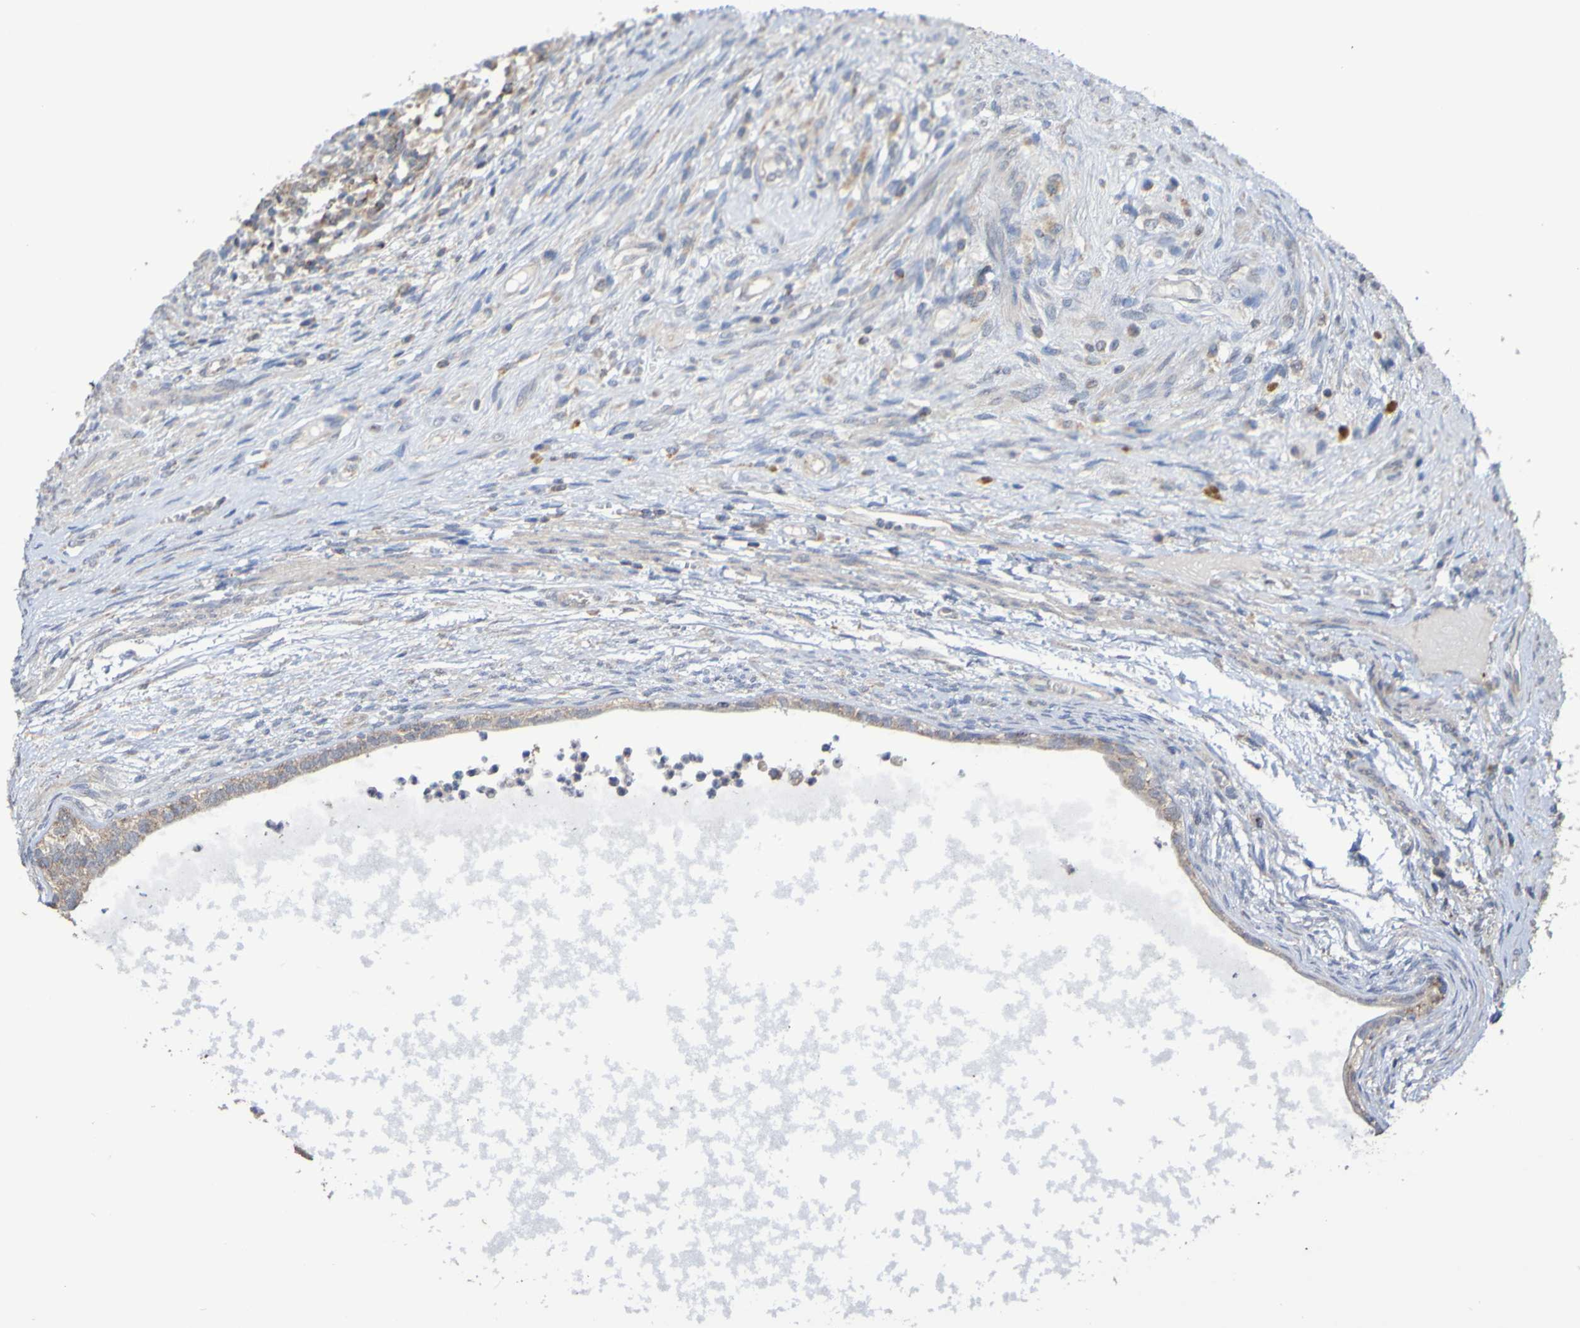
{"staining": {"intensity": "weak", "quantity": ">75%", "location": "cytoplasmic/membranous"}, "tissue": "testis cancer", "cell_type": "Tumor cells", "image_type": "cancer", "snomed": [{"axis": "morphology", "description": "Carcinoma, Embryonal, NOS"}, {"axis": "topography", "description": "Testis"}], "caption": "IHC photomicrograph of neoplastic tissue: human embryonal carcinoma (testis) stained using immunohistochemistry (IHC) reveals low levels of weak protein expression localized specifically in the cytoplasmic/membranous of tumor cells, appearing as a cytoplasmic/membranous brown color.", "gene": "C3orf18", "patient": {"sex": "male", "age": 26}}